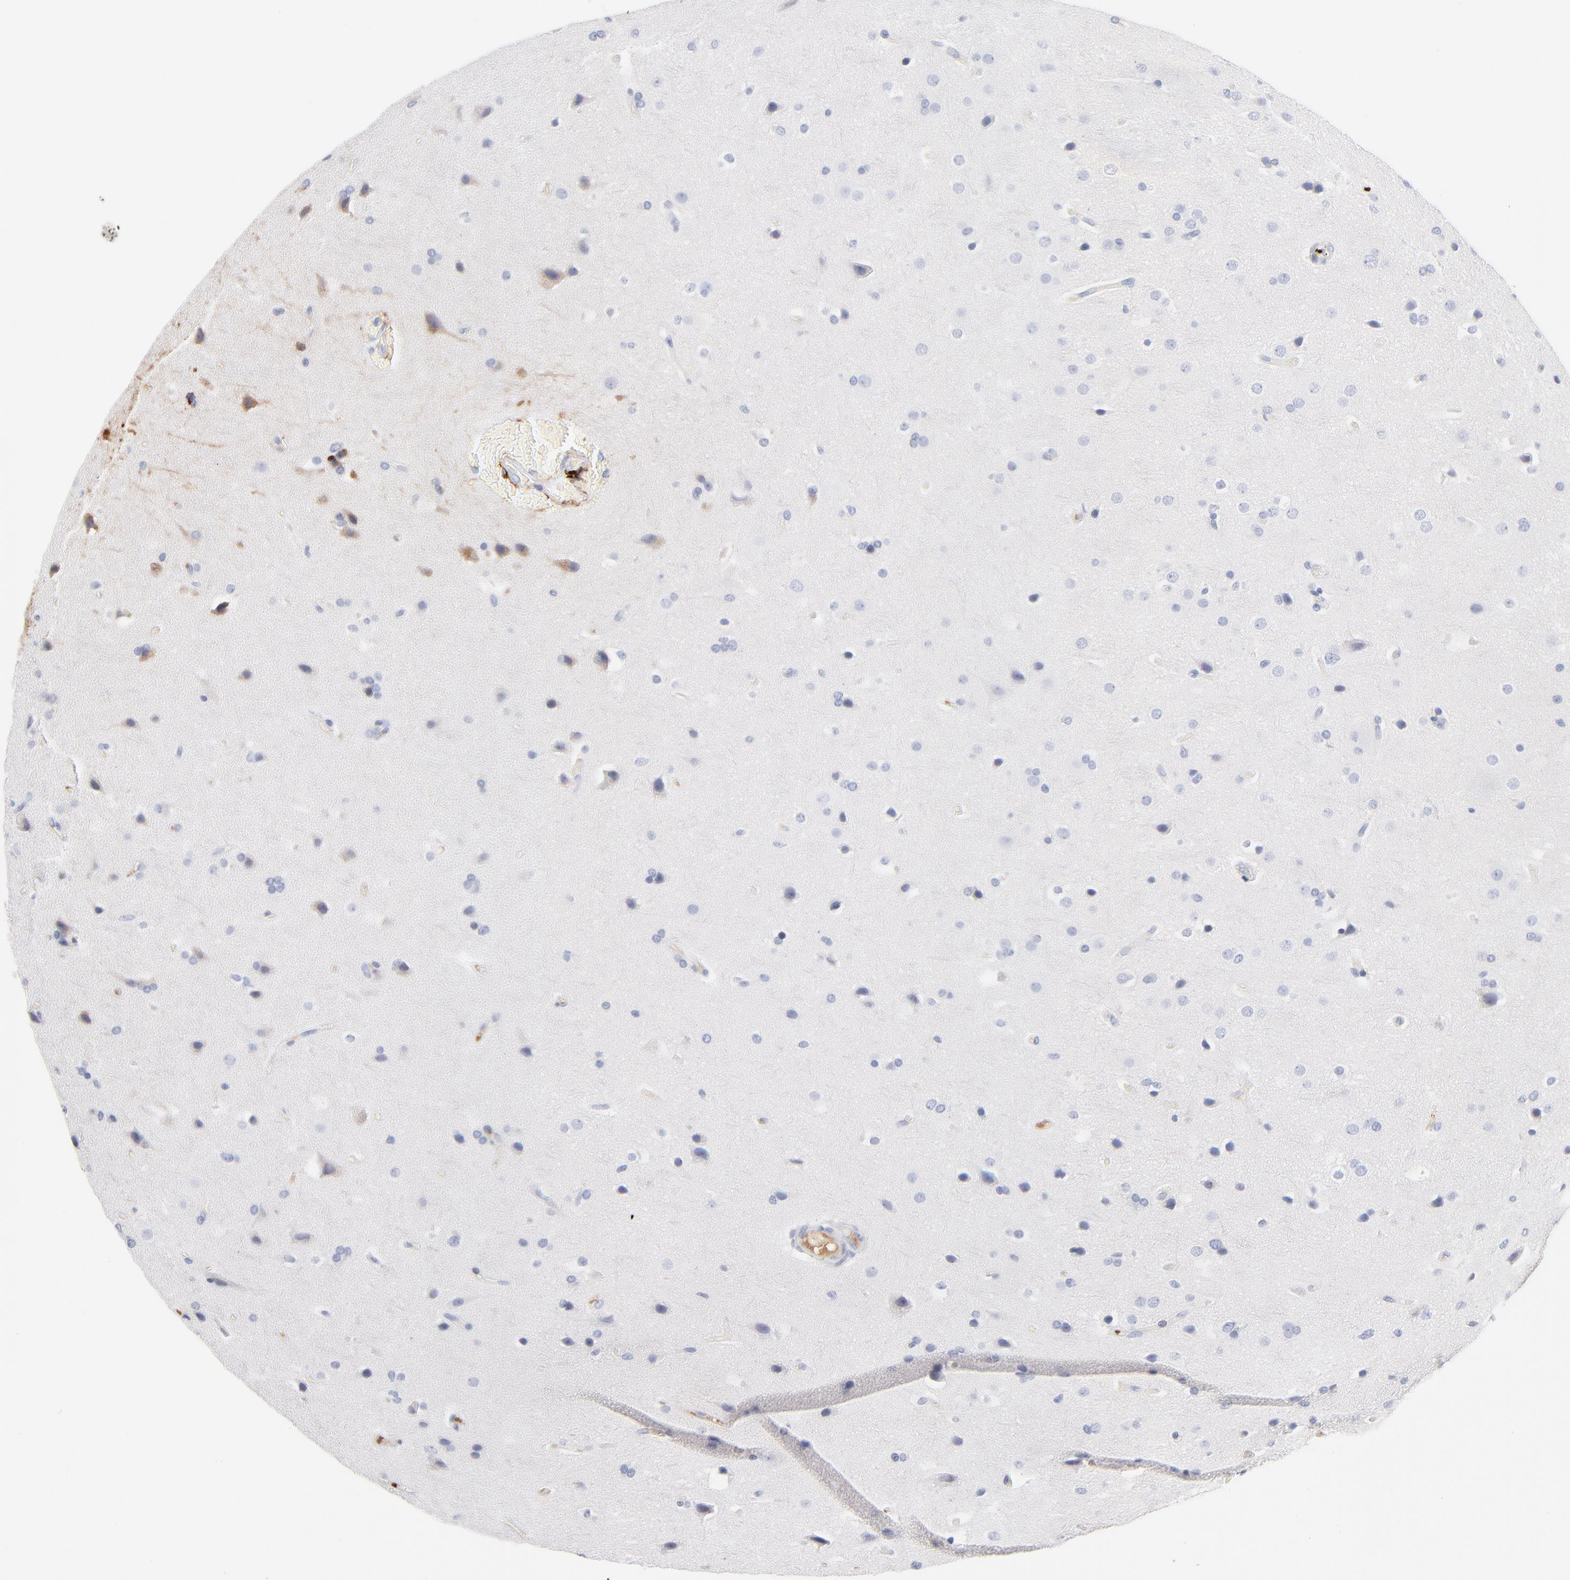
{"staining": {"intensity": "negative", "quantity": "none", "location": "none"}, "tissue": "glioma", "cell_type": "Tumor cells", "image_type": "cancer", "snomed": [{"axis": "morphology", "description": "Glioma, malignant, Low grade"}, {"axis": "topography", "description": "Cerebral cortex"}], "caption": "Immunohistochemistry image of neoplastic tissue: human malignant low-grade glioma stained with DAB (3,3'-diaminobenzidine) shows no significant protein positivity in tumor cells. (DAB immunohistochemistry (IHC) visualized using brightfield microscopy, high magnification).", "gene": "APOH", "patient": {"sex": "female", "age": 47}}